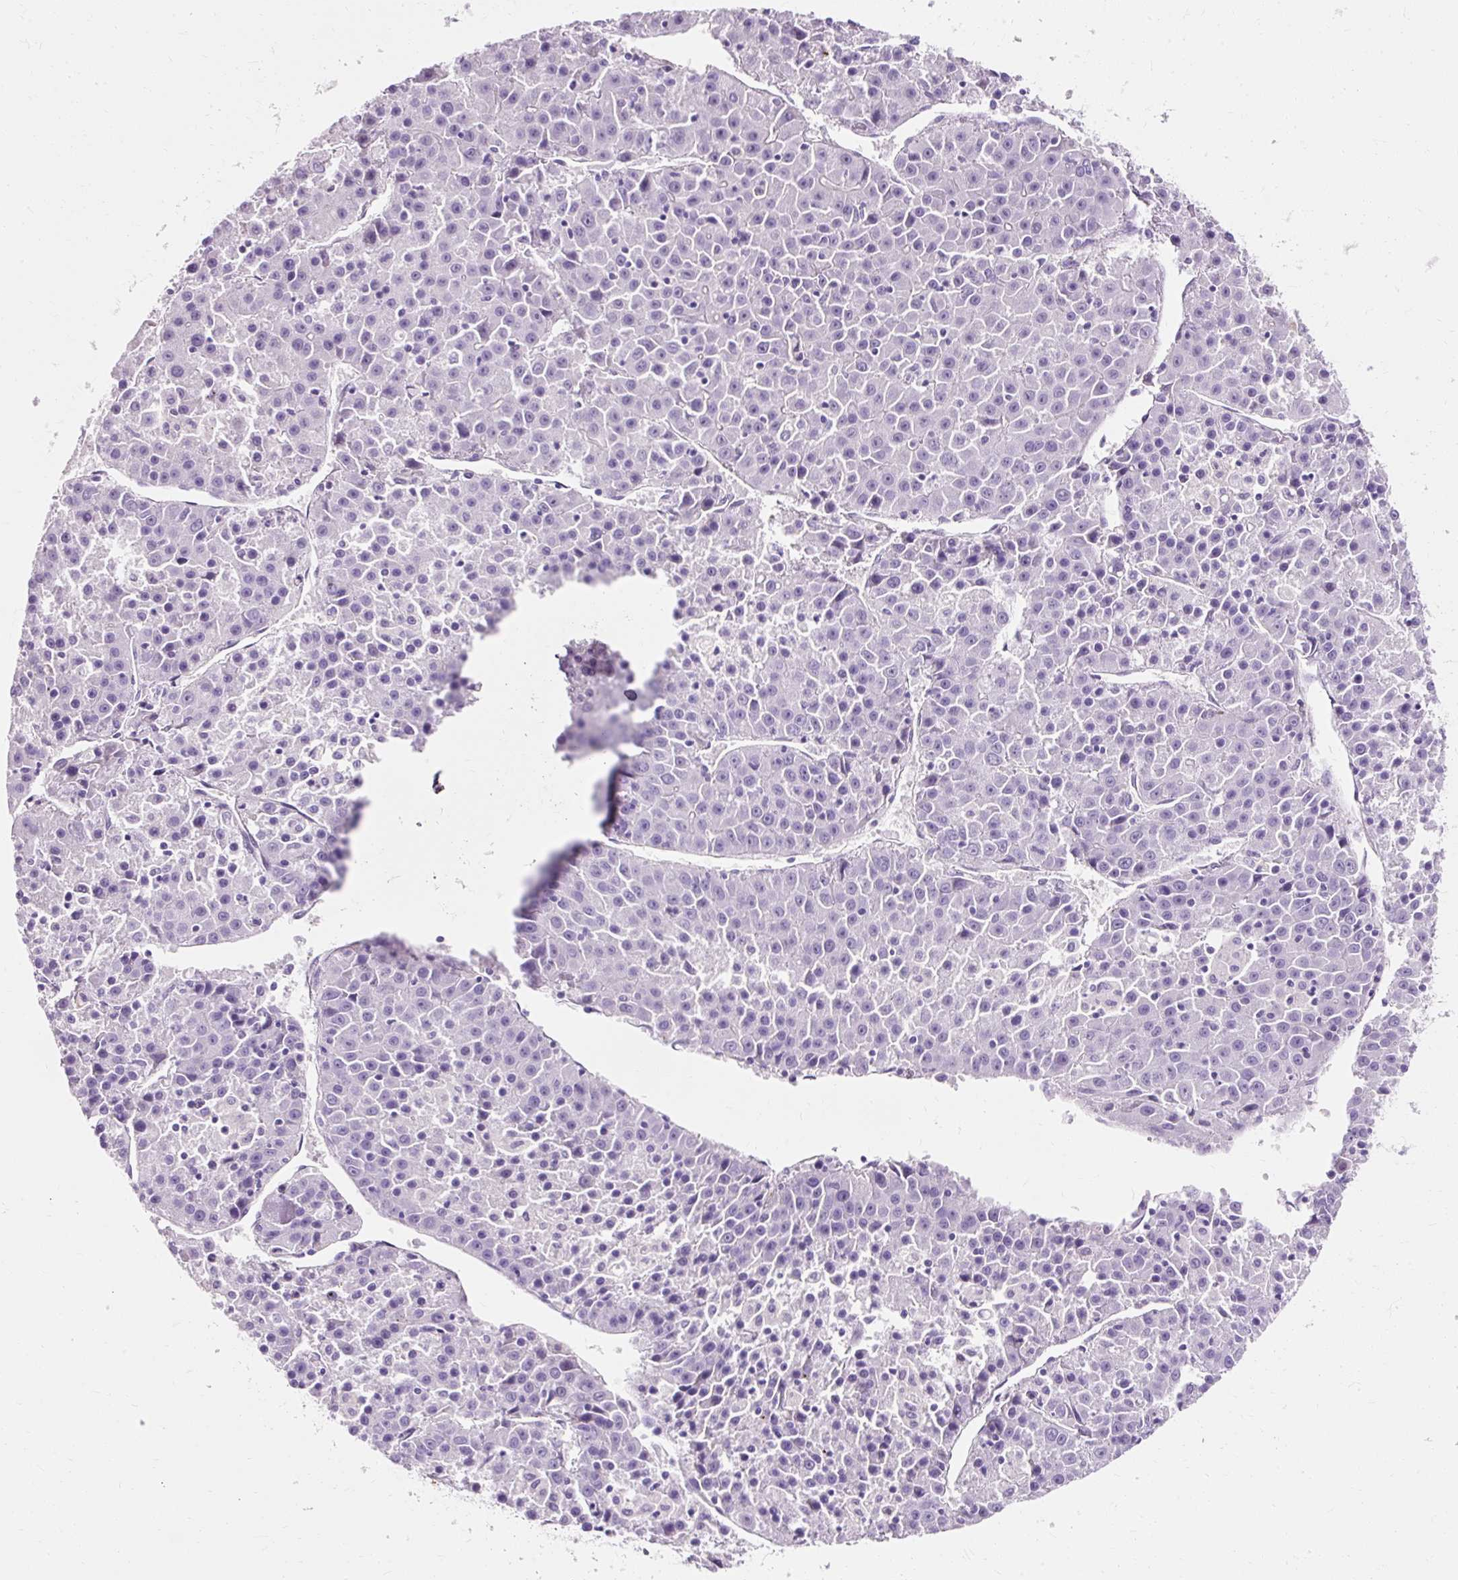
{"staining": {"intensity": "negative", "quantity": "none", "location": "none"}, "tissue": "liver cancer", "cell_type": "Tumor cells", "image_type": "cancer", "snomed": [{"axis": "morphology", "description": "Carcinoma, Hepatocellular, NOS"}, {"axis": "topography", "description": "Liver"}], "caption": "Photomicrograph shows no protein positivity in tumor cells of liver cancer tissue.", "gene": "CLDN25", "patient": {"sex": "female", "age": 53}}